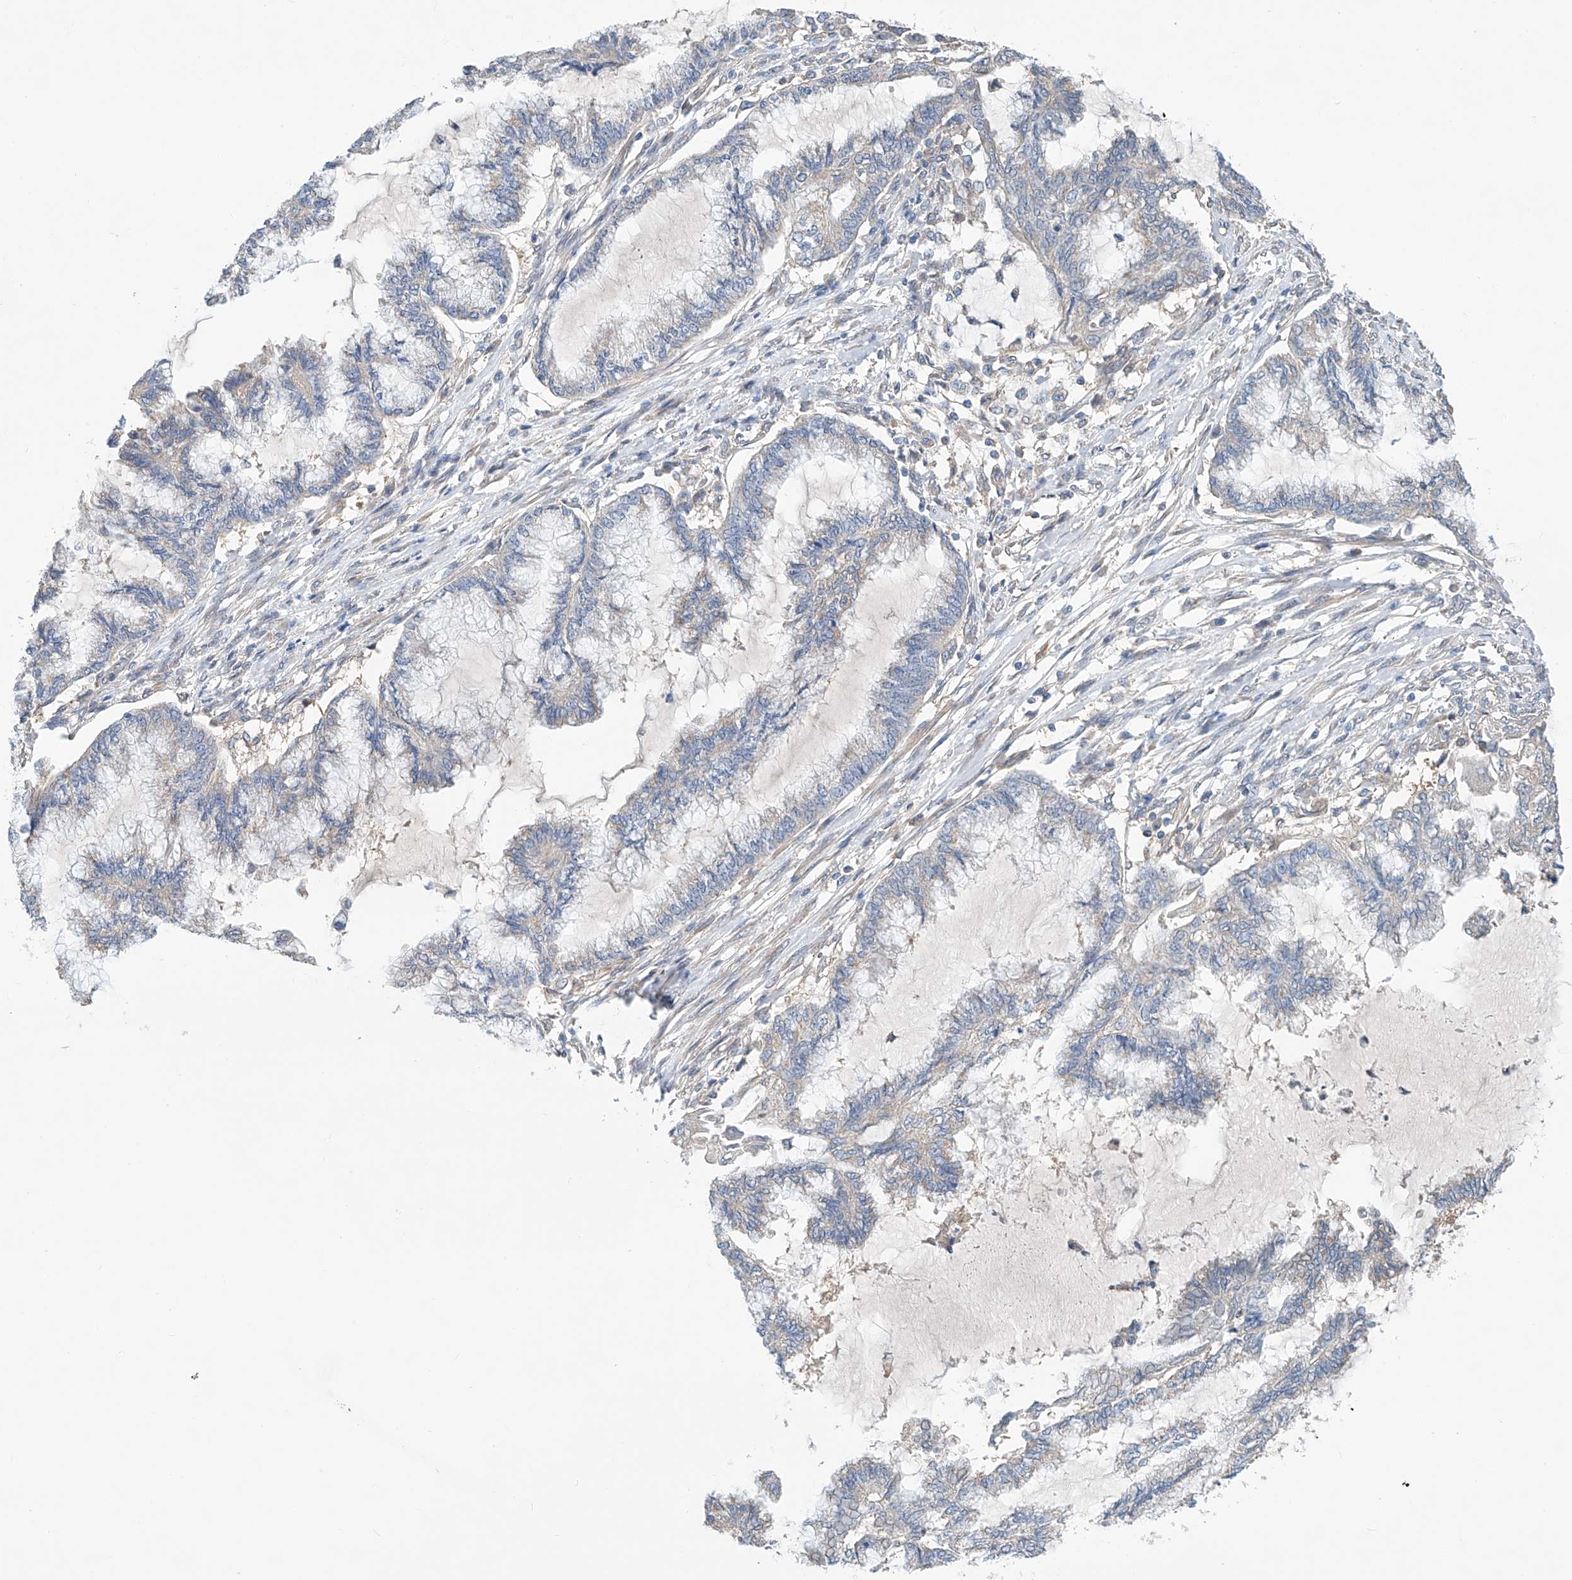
{"staining": {"intensity": "negative", "quantity": "none", "location": "none"}, "tissue": "endometrial cancer", "cell_type": "Tumor cells", "image_type": "cancer", "snomed": [{"axis": "morphology", "description": "Adenocarcinoma, NOS"}, {"axis": "topography", "description": "Endometrium"}], "caption": "DAB (3,3'-diaminobenzidine) immunohistochemical staining of endometrial adenocarcinoma displays no significant positivity in tumor cells.", "gene": "SLC22A7", "patient": {"sex": "female", "age": 86}}